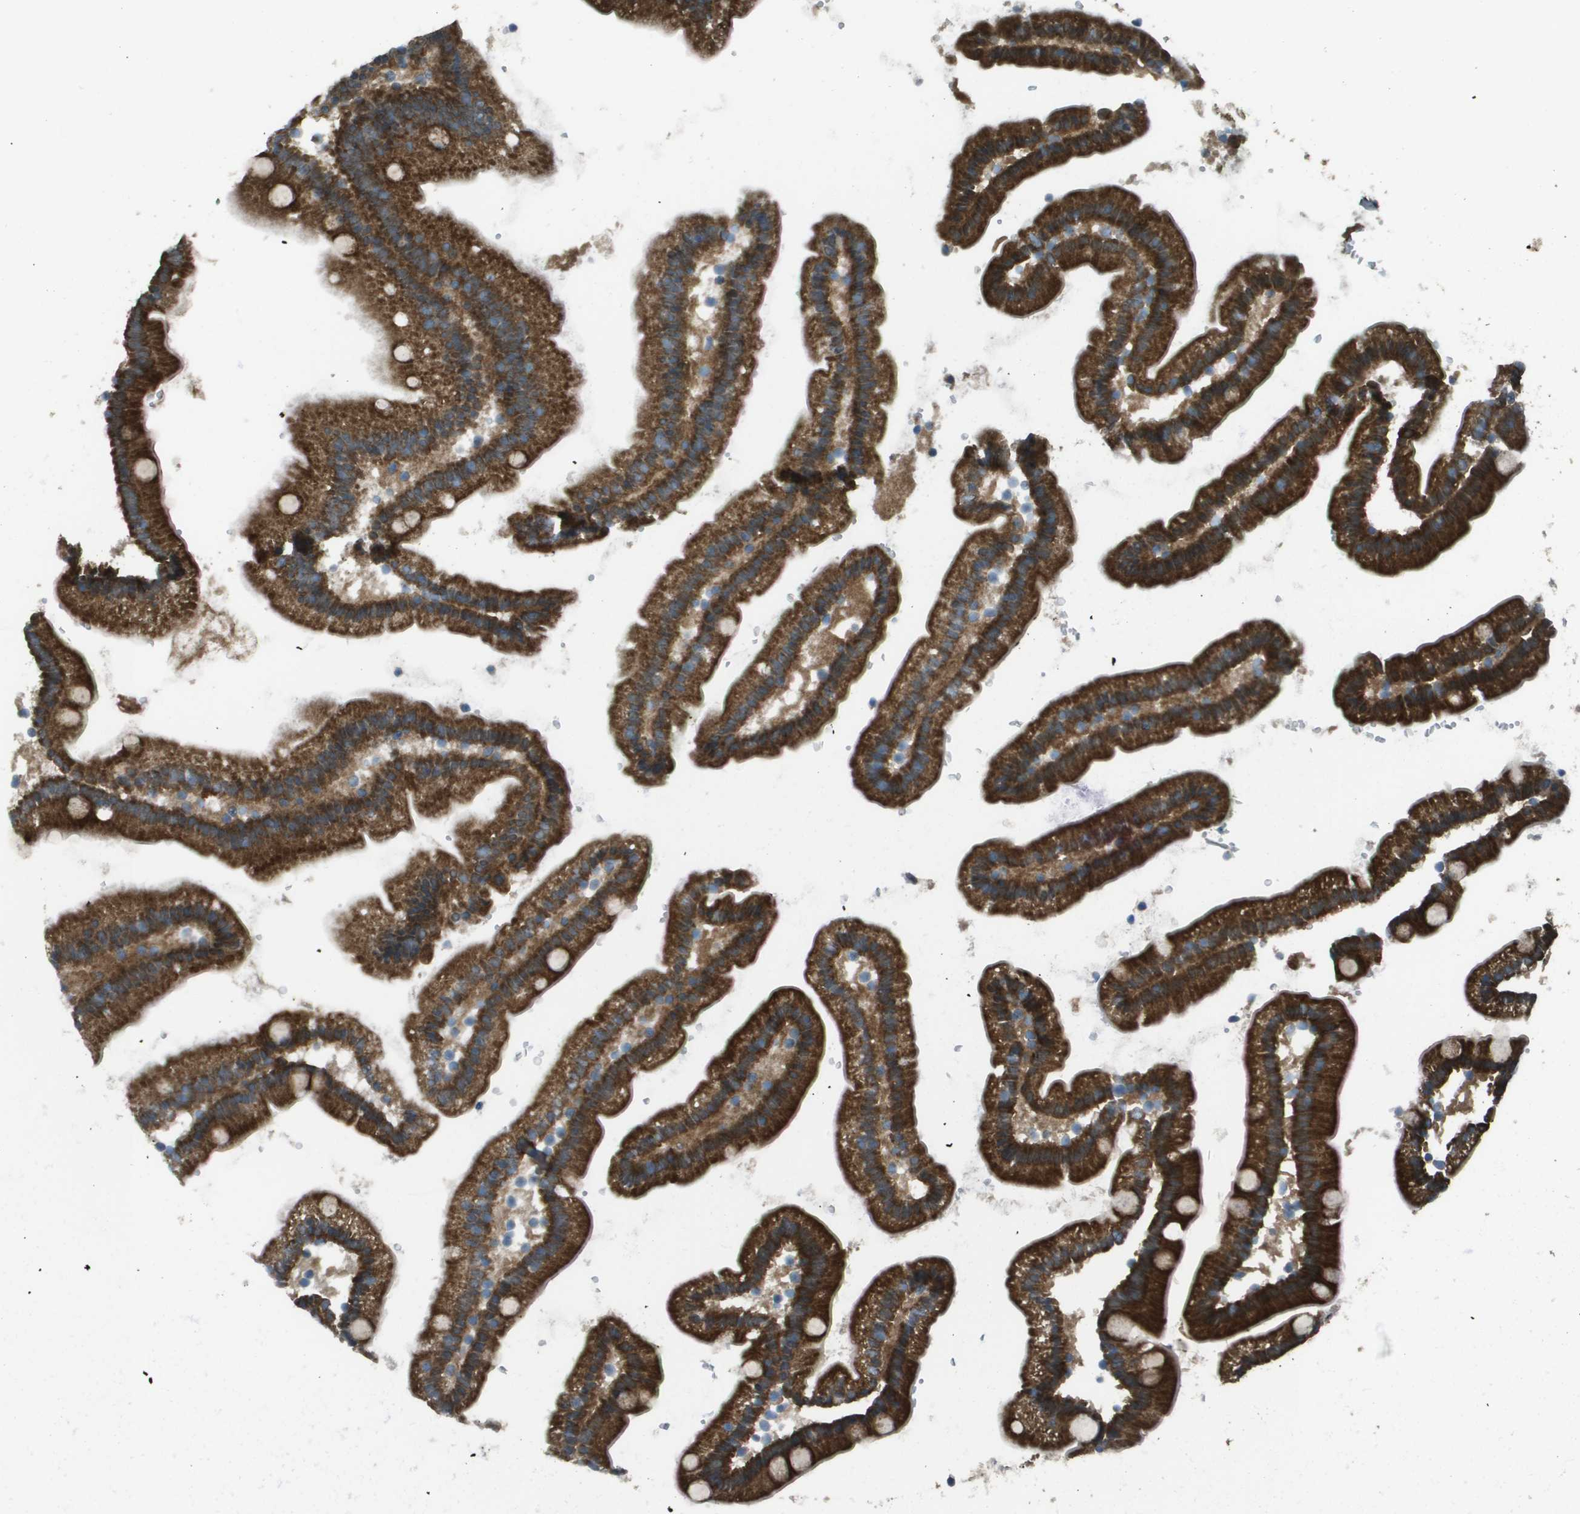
{"staining": {"intensity": "strong", "quantity": ">75%", "location": "cytoplasmic/membranous"}, "tissue": "duodenum", "cell_type": "Glandular cells", "image_type": "normal", "snomed": [{"axis": "morphology", "description": "Normal tissue, NOS"}, {"axis": "topography", "description": "Duodenum"}], "caption": "A micrograph of duodenum stained for a protein displays strong cytoplasmic/membranous brown staining in glandular cells.", "gene": "FIG4", "patient": {"sex": "male", "age": 66}}